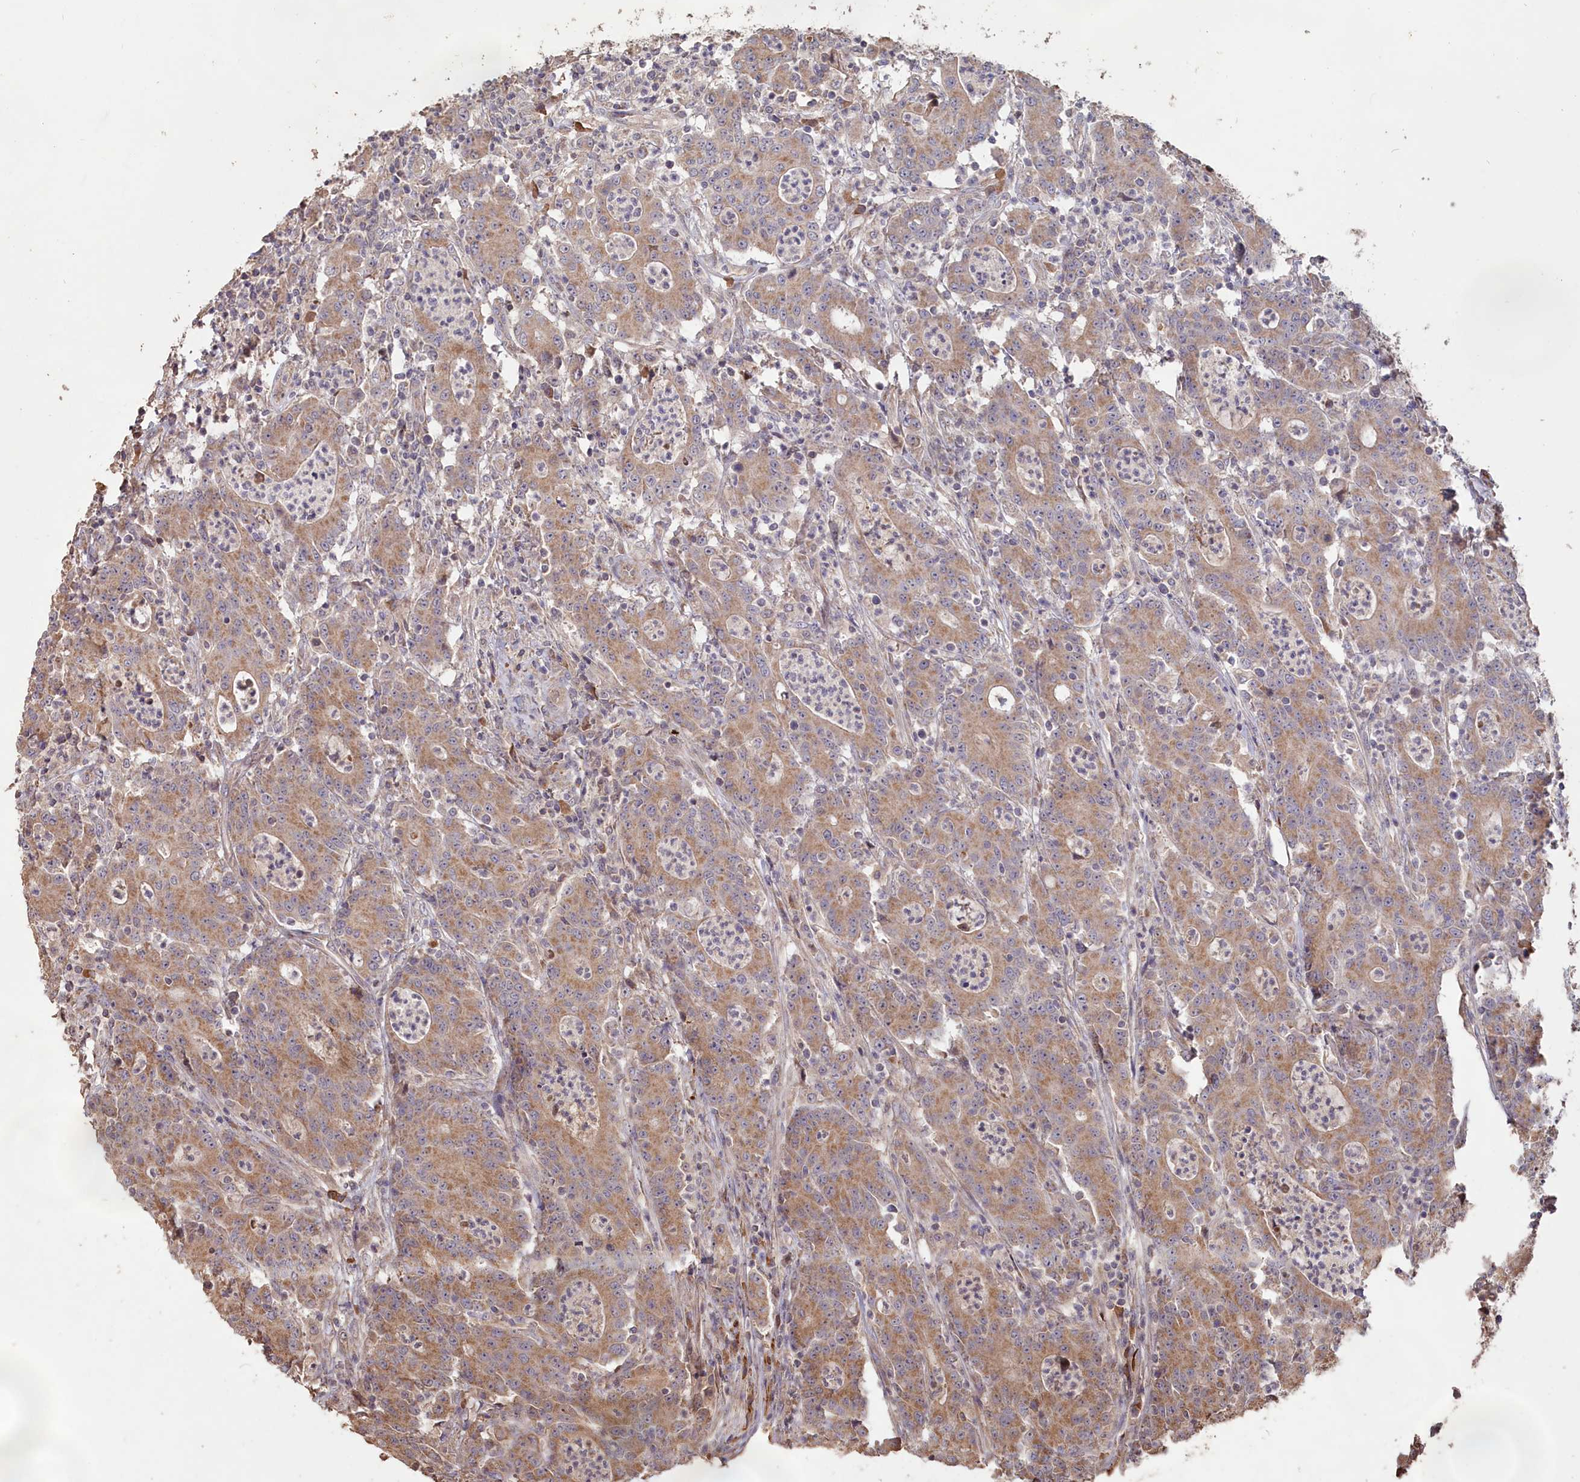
{"staining": {"intensity": "moderate", "quantity": ">75%", "location": "cytoplasmic/membranous"}, "tissue": "colorectal cancer", "cell_type": "Tumor cells", "image_type": "cancer", "snomed": [{"axis": "morphology", "description": "Adenocarcinoma, NOS"}, {"axis": "topography", "description": "Colon"}], "caption": "There is medium levels of moderate cytoplasmic/membranous staining in tumor cells of adenocarcinoma (colorectal), as demonstrated by immunohistochemical staining (brown color).", "gene": "LAYN", "patient": {"sex": "male", "age": 83}}